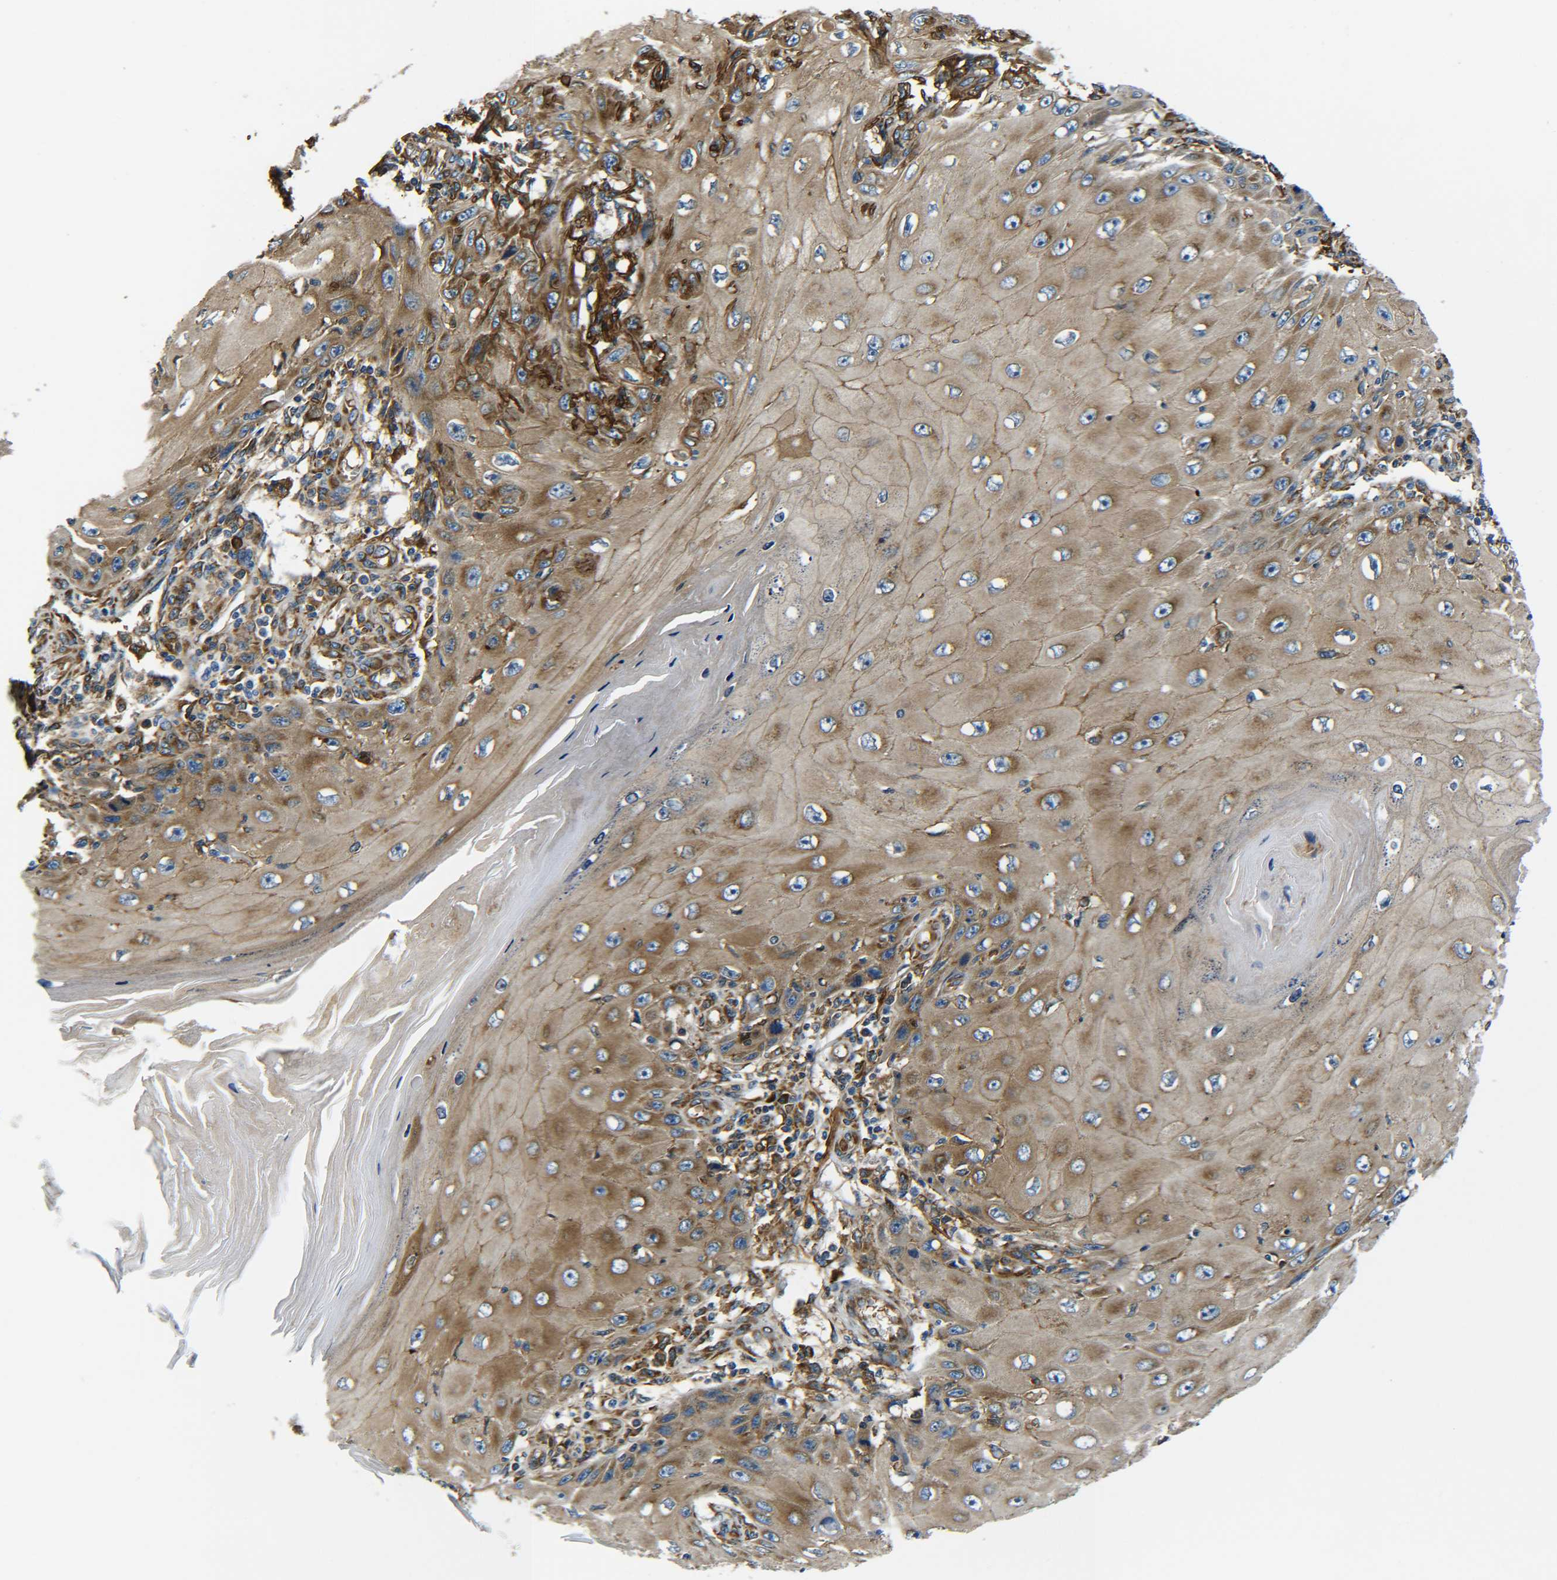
{"staining": {"intensity": "moderate", "quantity": ">75%", "location": "cytoplasmic/membranous"}, "tissue": "skin cancer", "cell_type": "Tumor cells", "image_type": "cancer", "snomed": [{"axis": "morphology", "description": "Squamous cell carcinoma, NOS"}, {"axis": "topography", "description": "Skin"}], "caption": "Skin cancer stained with a brown dye demonstrates moderate cytoplasmic/membranous positive expression in approximately >75% of tumor cells.", "gene": "PREB", "patient": {"sex": "female", "age": 73}}